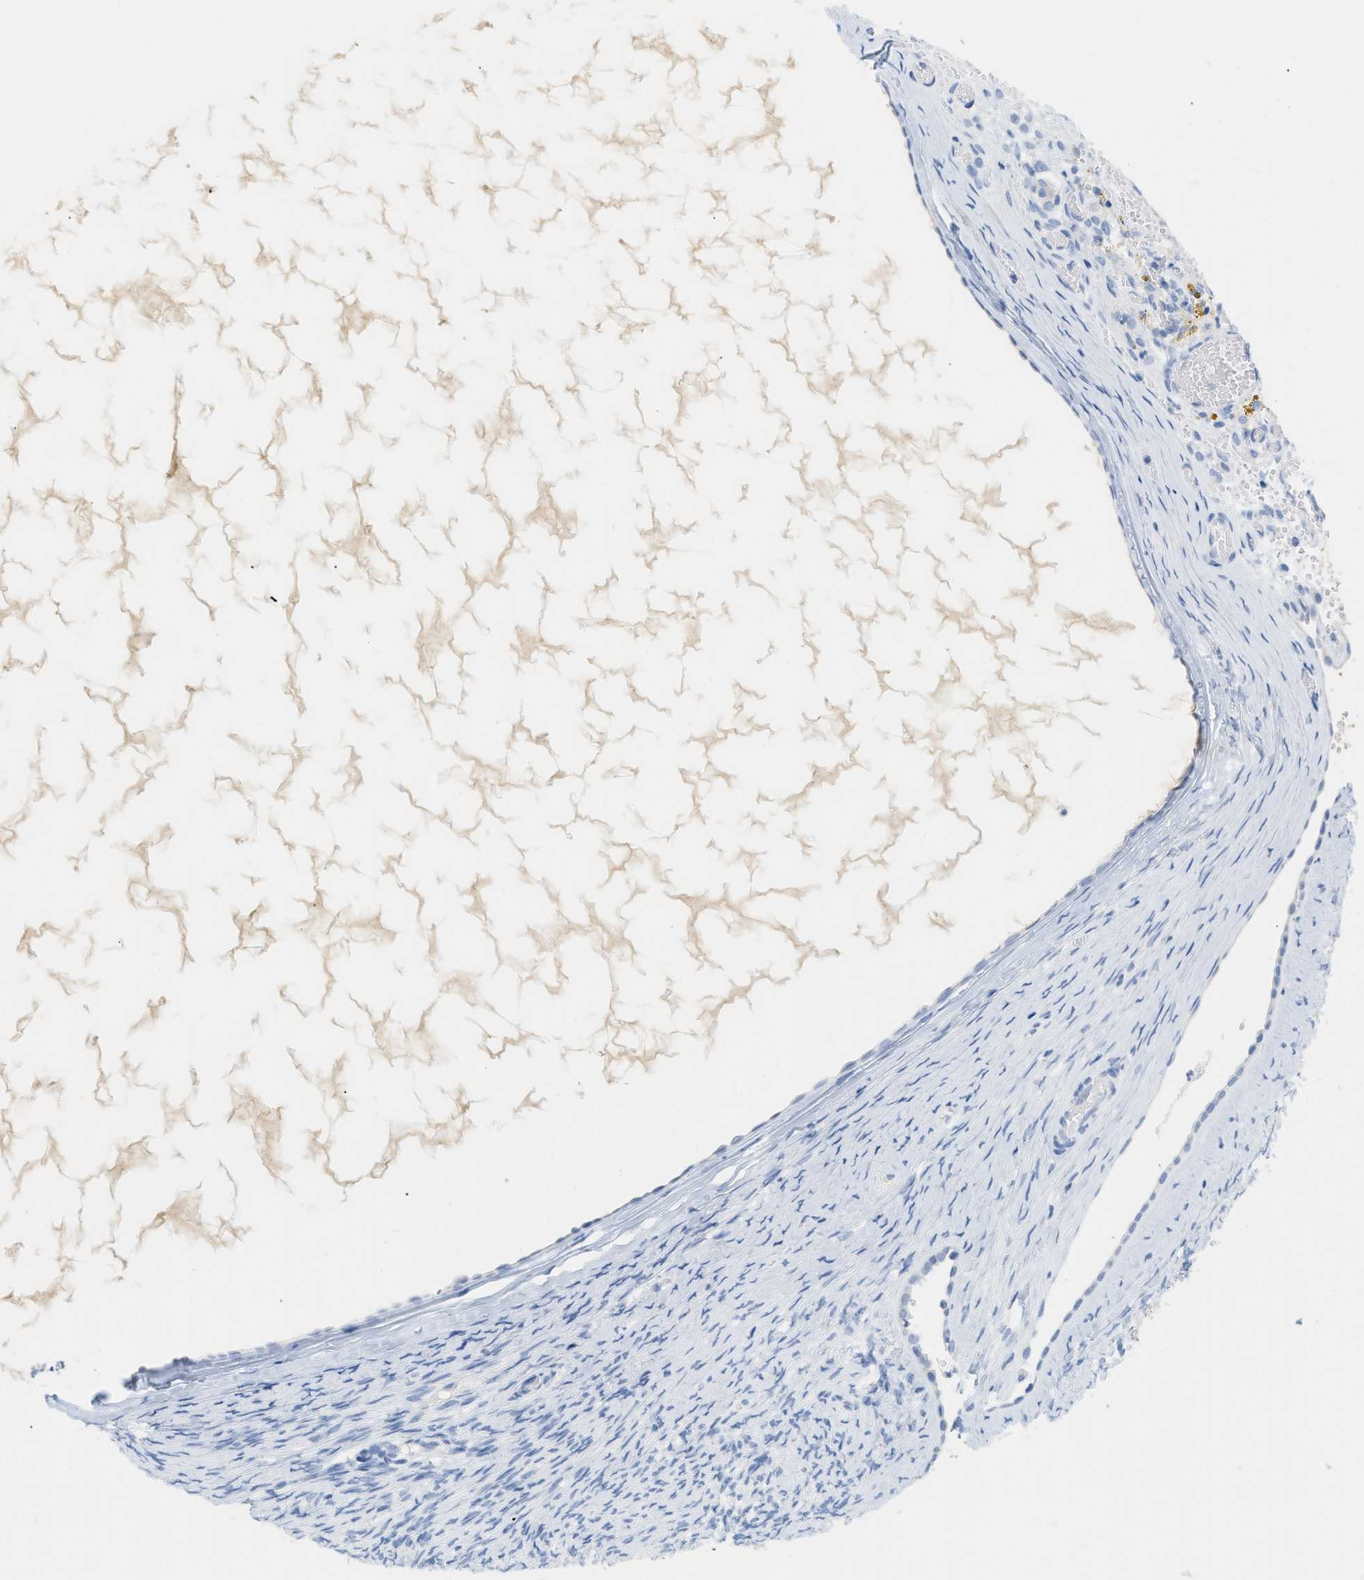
{"staining": {"intensity": "negative", "quantity": "none", "location": "none"}, "tissue": "ovary", "cell_type": "Ovarian stroma cells", "image_type": "normal", "snomed": [{"axis": "morphology", "description": "Normal tissue, NOS"}, {"axis": "topography", "description": "Ovary"}], "caption": "Immunohistochemical staining of normal human ovary exhibits no significant positivity in ovarian stroma cells.", "gene": "PAPPA", "patient": {"sex": "female", "age": 33}}